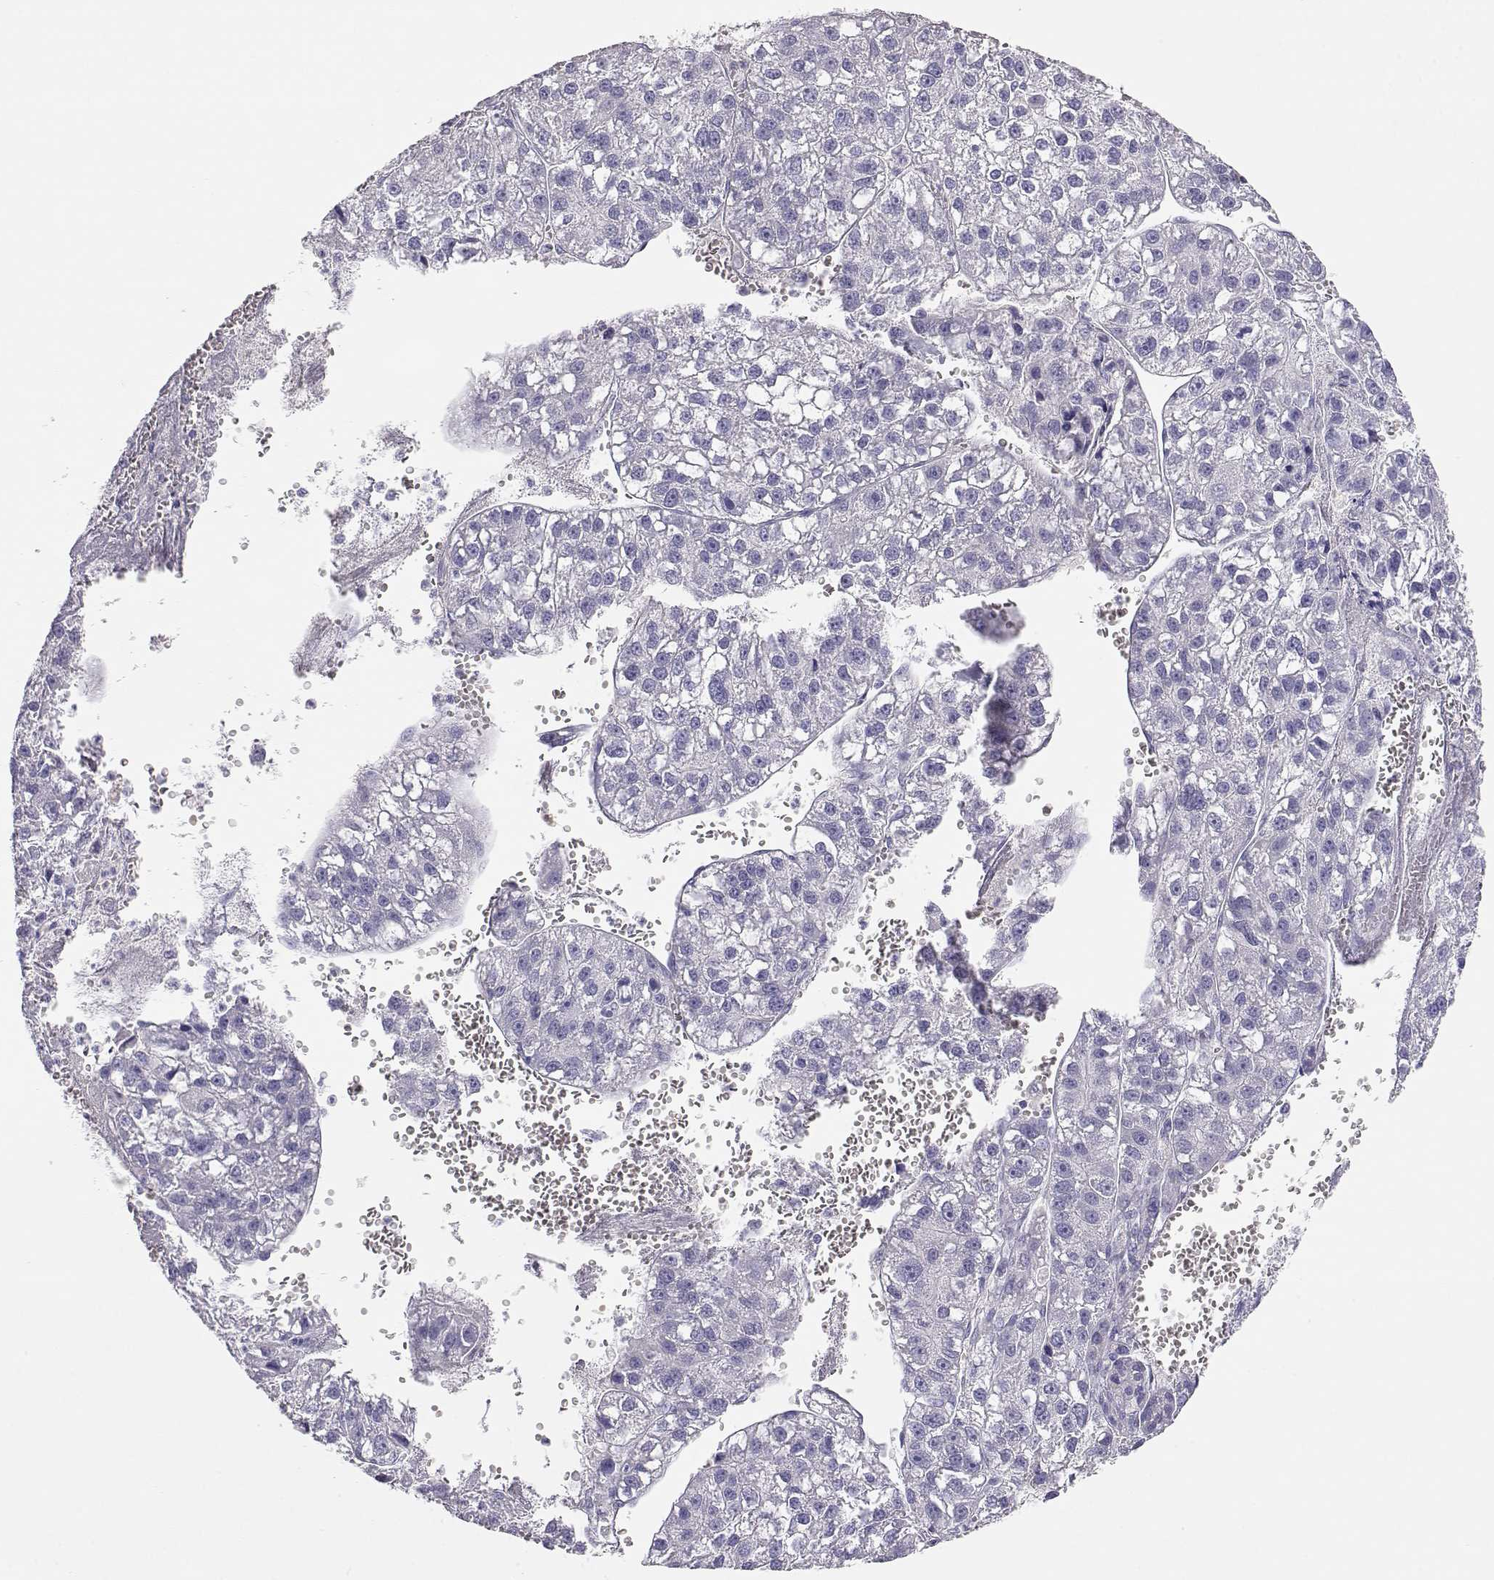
{"staining": {"intensity": "negative", "quantity": "none", "location": "none"}, "tissue": "liver cancer", "cell_type": "Tumor cells", "image_type": "cancer", "snomed": [{"axis": "morphology", "description": "Carcinoma, Hepatocellular, NOS"}, {"axis": "topography", "description": "Liver"}], "caption": "A high-resolution photomicrograph shows immunohistochemistry staining of hepatocellular carcinoma (liver), which demonstrates no significant positivity in tumor cells.", "gene": "GPR174", "patient": {"sex": "female", "age": 70}}